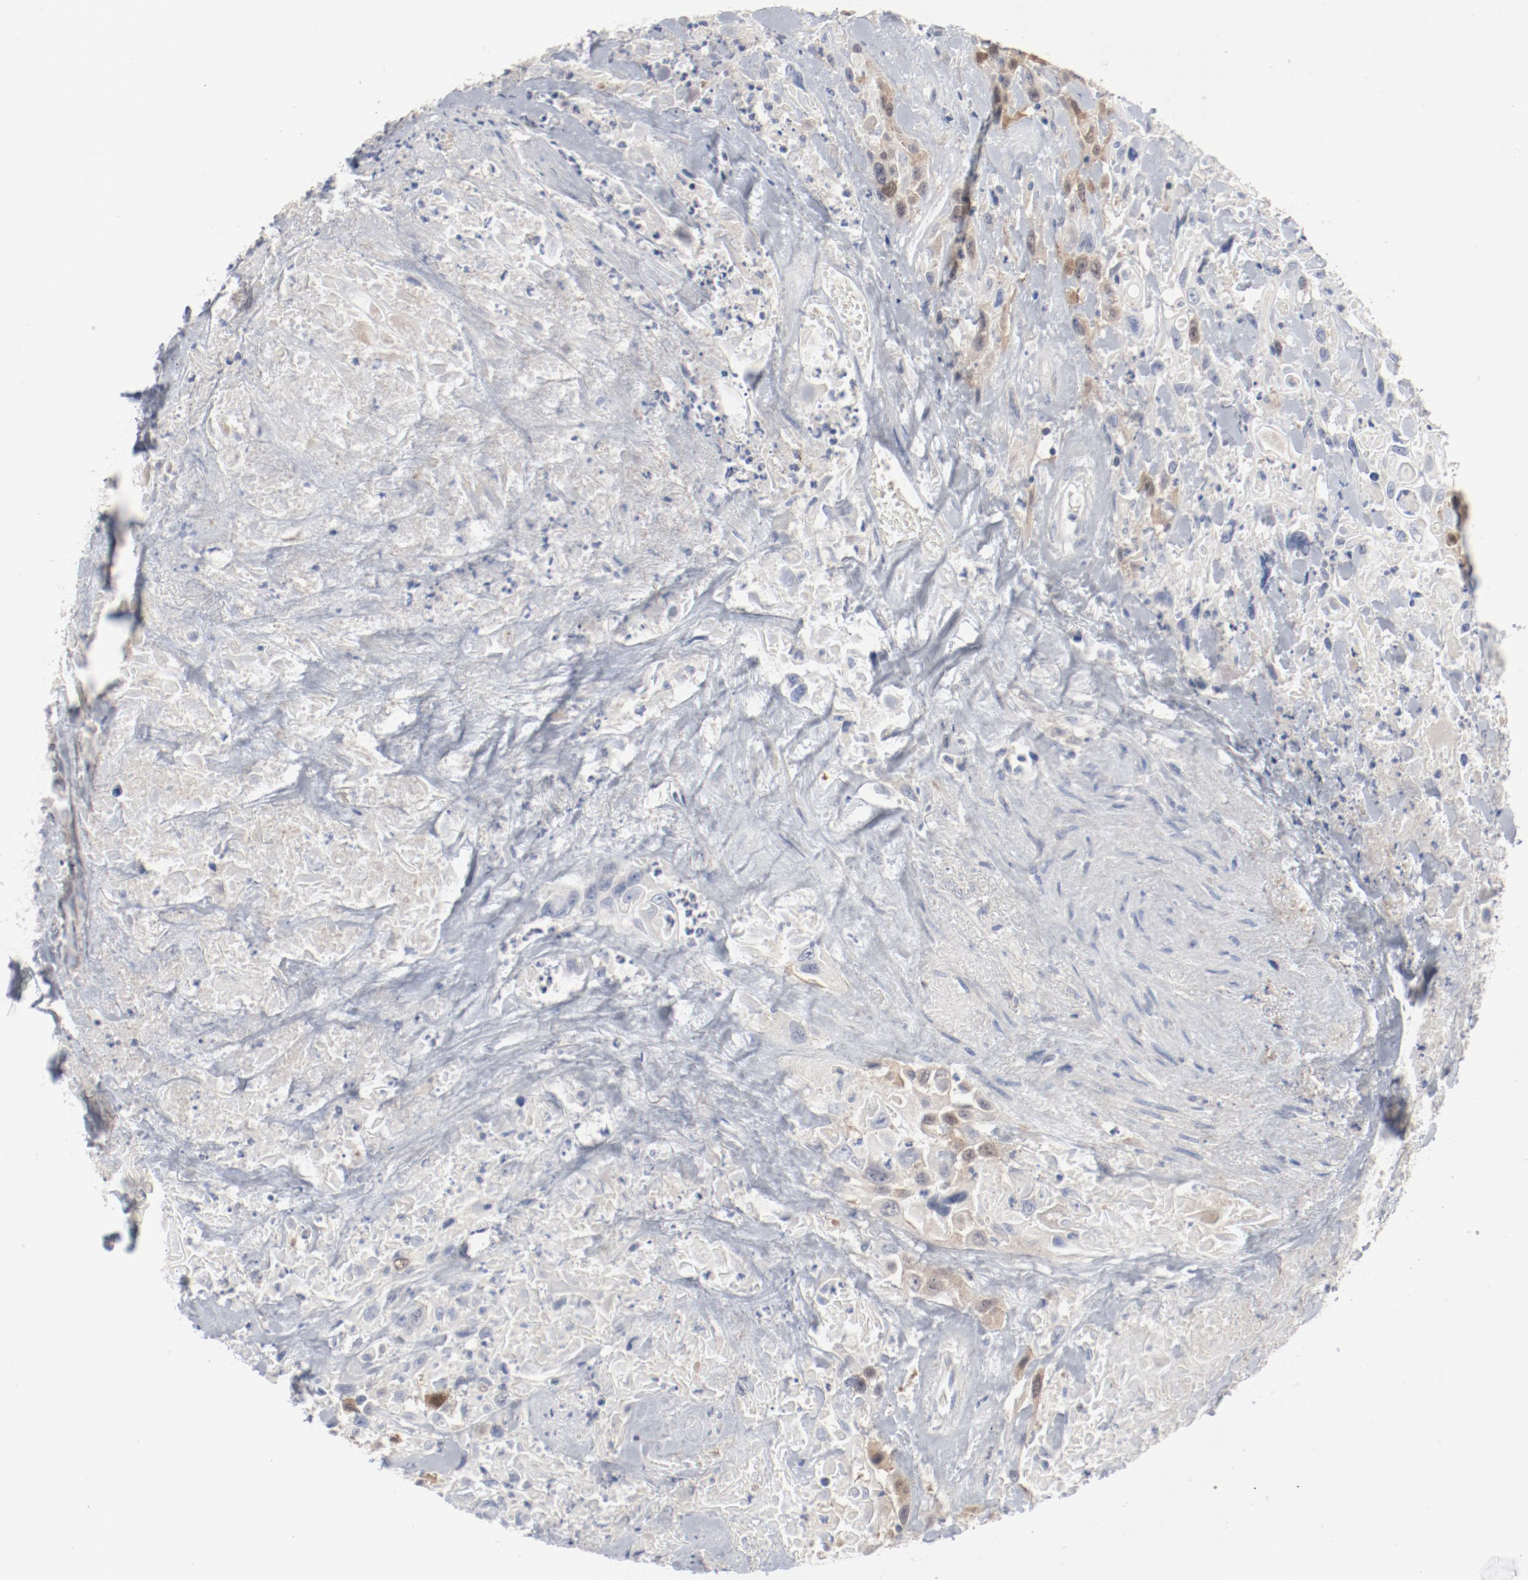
{"staining": {"intensity": "moderate", "quantity": "25%-75%", "location": "cytoplasmic/membranous,nuclear"}, "tissue": "urothelial cancer", "cell_type": "Tumor cells", "image_type": "cancer", "snomed": [{"axis": "morphology", "description": "Urothelial carcinoma, High grade"}, {"axis": "topography", "description": "Urinary bladder"}], "caption": "There is medium levels of moderate cytoplasmic/membranous and nuclear expression in tumor cells of urothelial carcinoma (high-grade), as demonstrated by immunohistochemical staining (brown color).", "gene": "CDK1", "patient": {"sex": "female", "age": 84}}